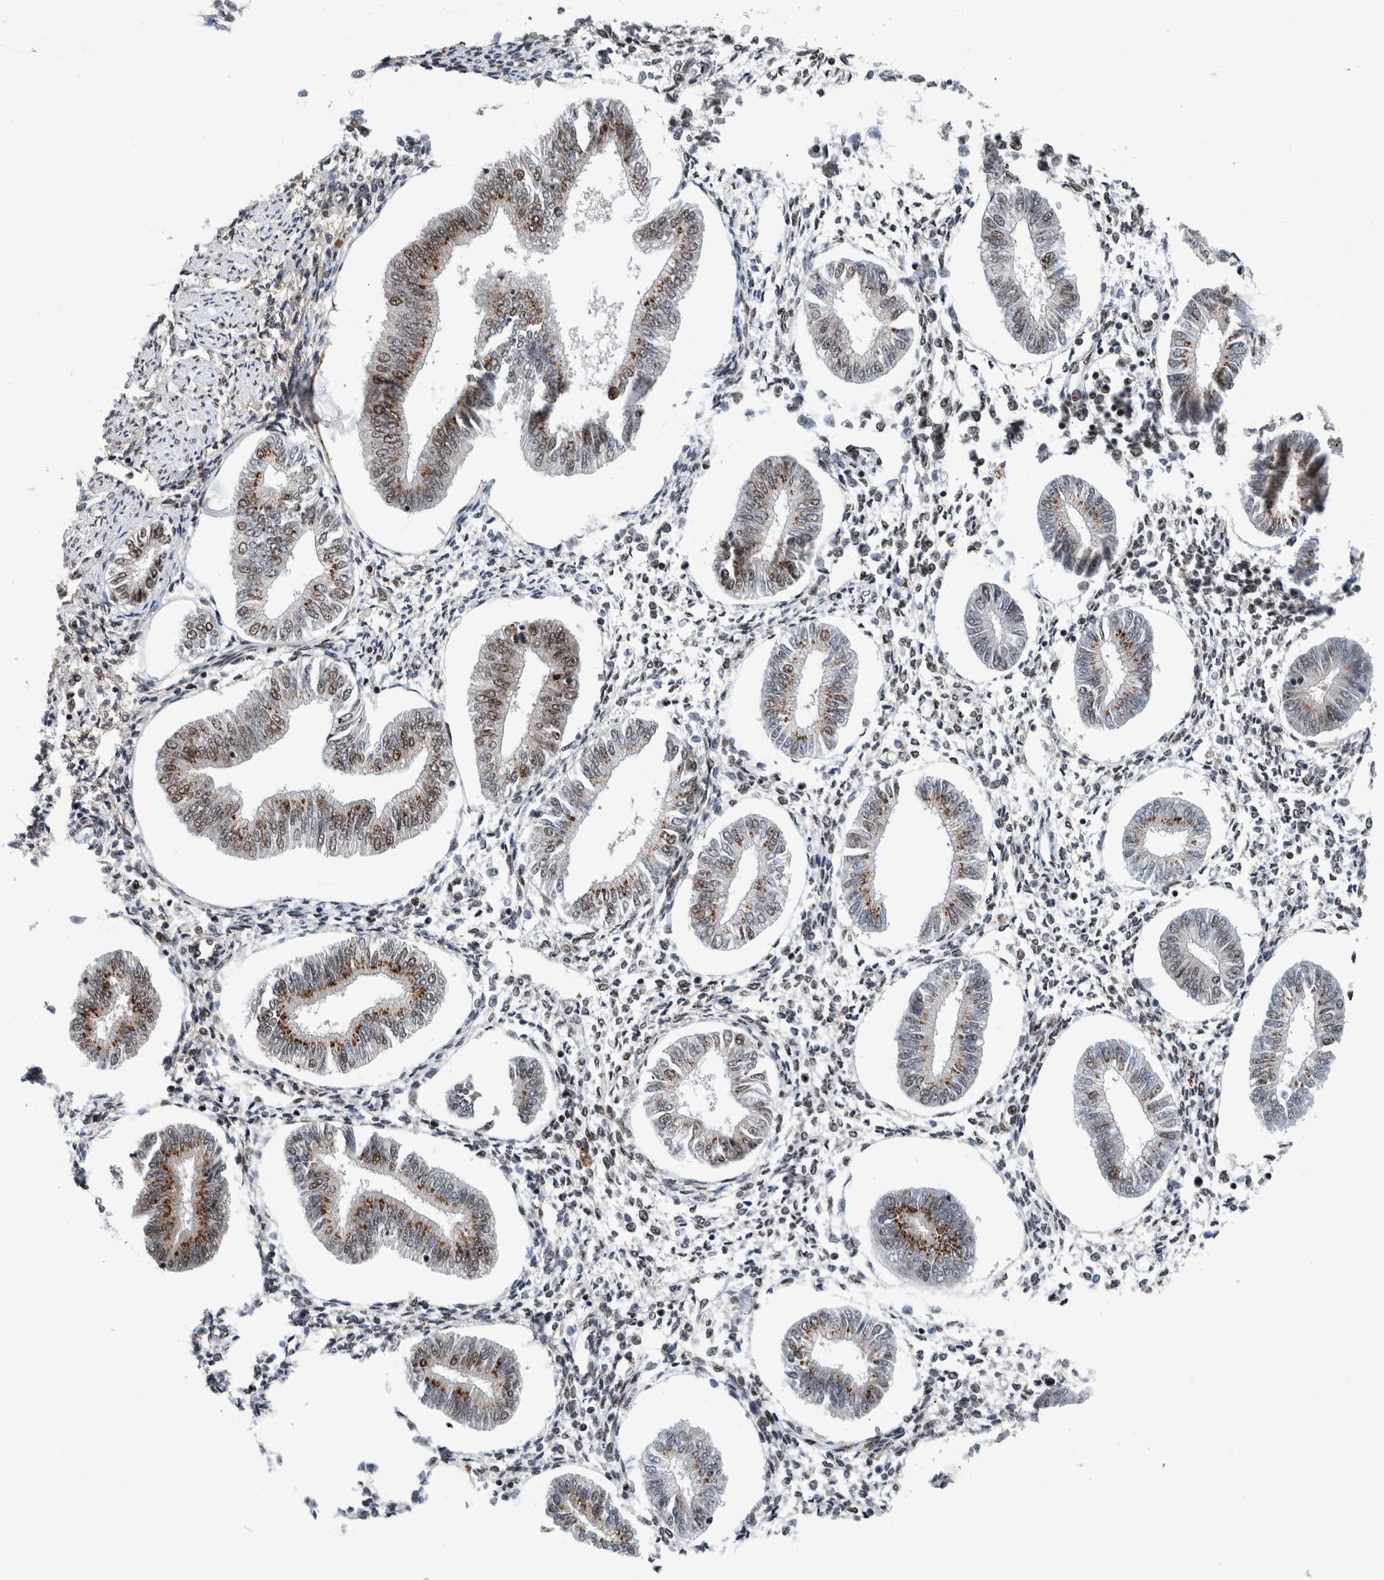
{"staining": {"intensity": "weak", "quantity": "<25%", "location": "nuclear"}, "tissue": "endometrium", "cell_type": "Cells in endometrial stroma", "image_type": "normal", "snomed": [{"axis": "morphology", "description": "Normal tissue, NOS"}, {"axis": "topography", "description": "Endometrium"}], "caption": "Cells in endometrial stroma show no significant protein expression in unremarkable endometrium. (Brightfield microscopy of DAB (3,3'-diaminobenzidine) immunohistochemistry (IHC) at high magnification).", "gene": "TAF10", "patient": {"sex": "female", "age": 50}}